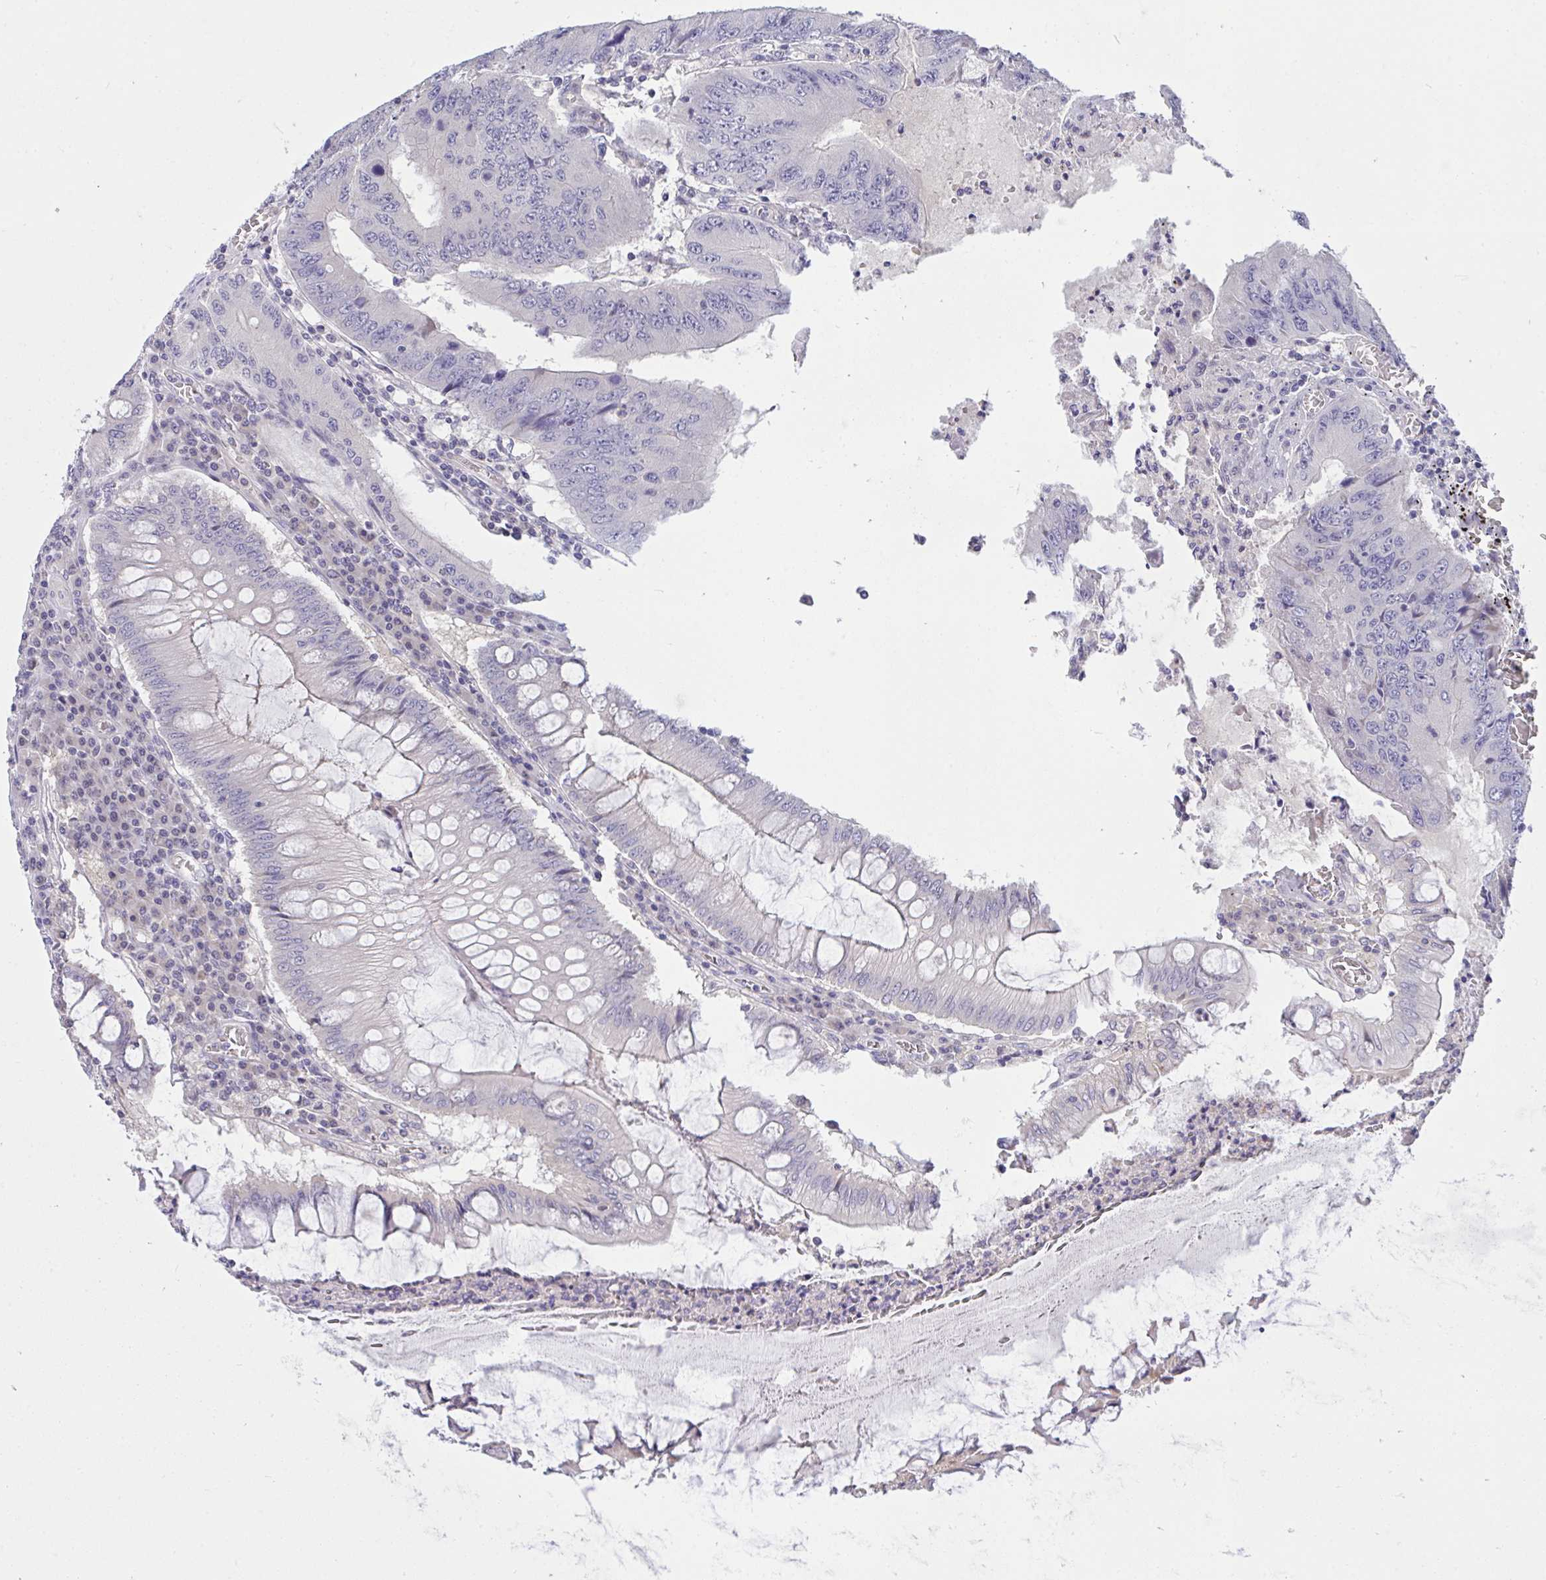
{"staining": {"intensity": "negative", "quantity": "none", "location": "none"}, "tissue": "colorectal cancer", "cell_type": "Tumor cells", "image_type": "cancer", "snomed": [{"axis": "morphology", "description": "Adenocarcinoma, NOS"}, {"axis": "topography", "description": "Colon"}], "caption": "This is an IHC image of colorectal cancer (adenocarcinoma). There is no staining in tumor cells.", "gene": "C19orf54", "patient": {"sex": "male", "age": 53}}